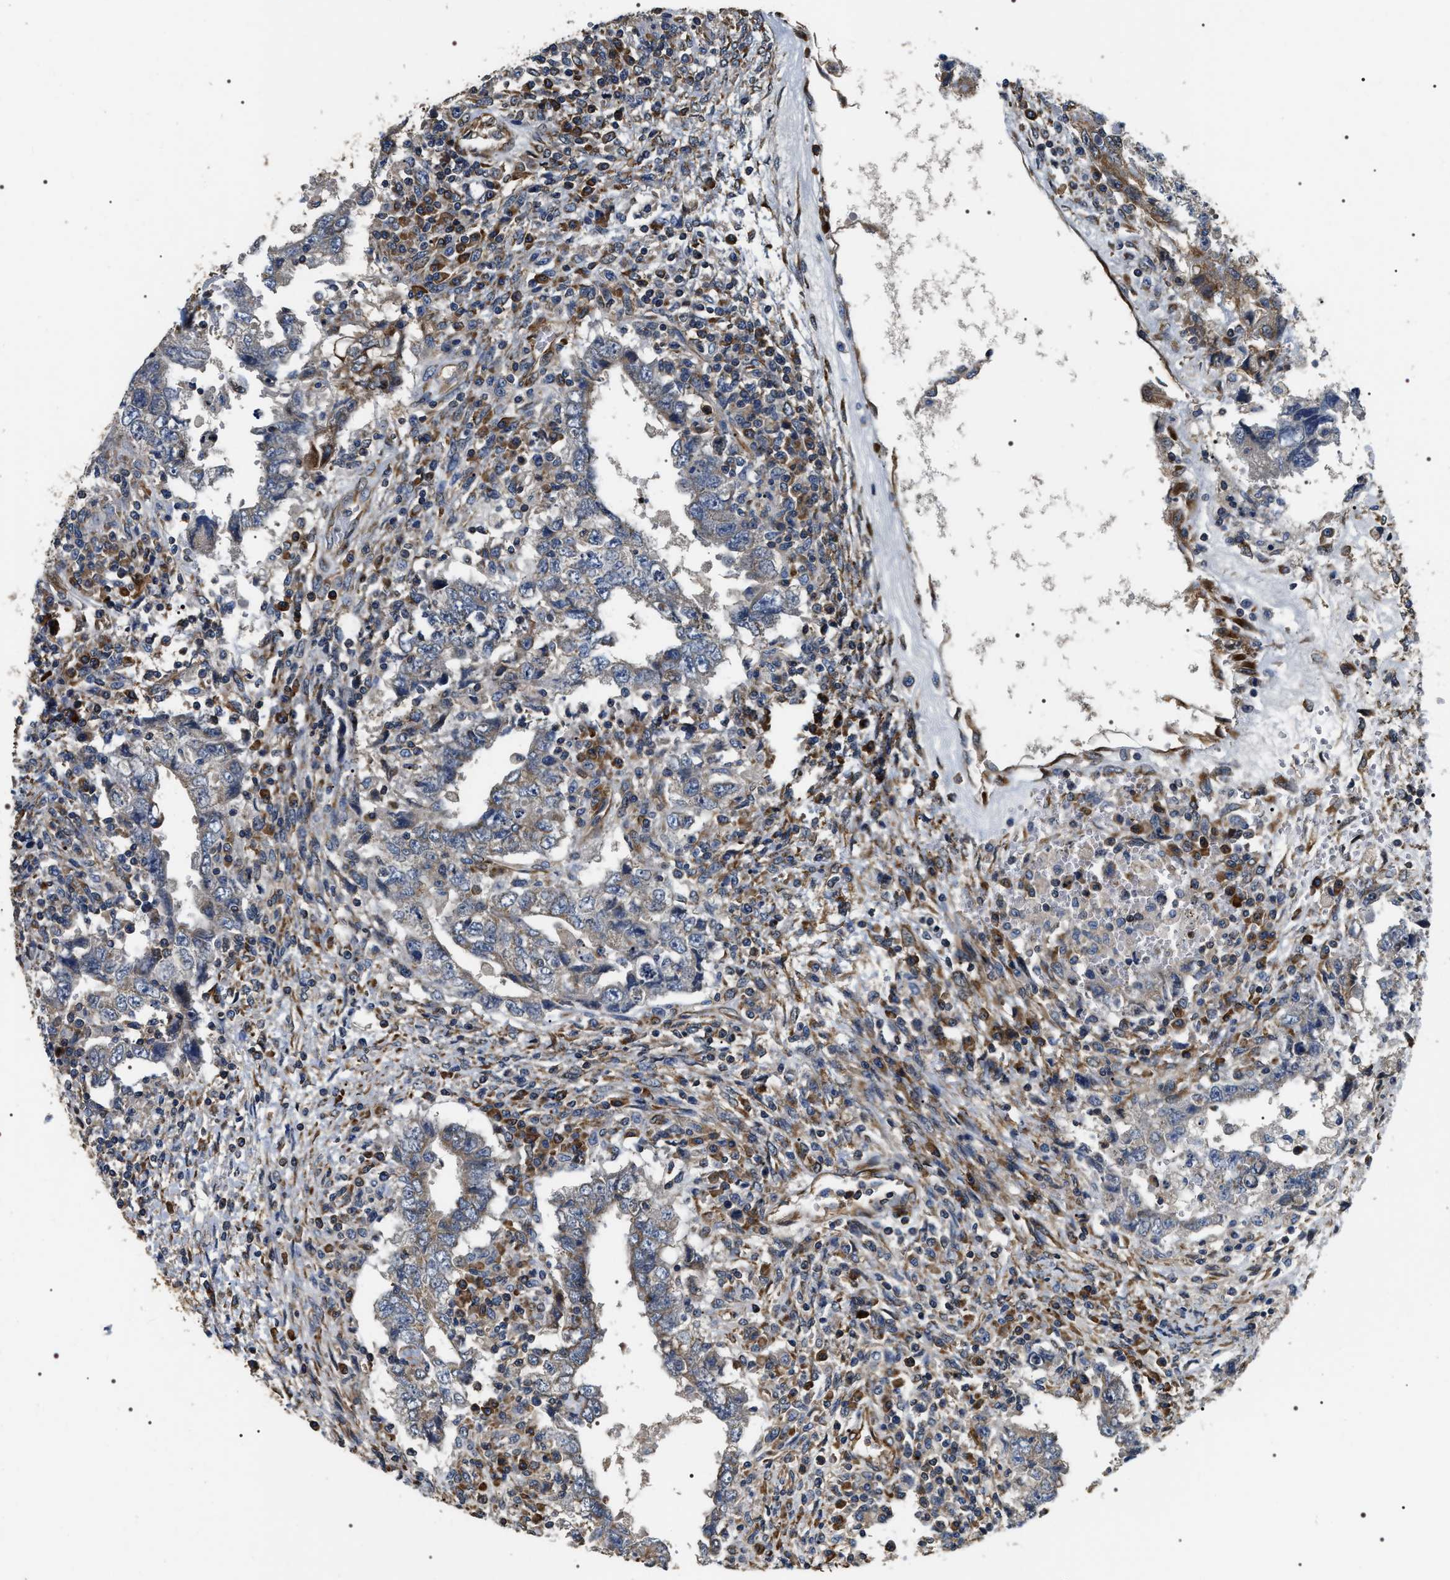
{"staining": {"intensity": "negative", "quantity": "none", "location": "none"}, "tissue": "testis cancer", "cell_type": "Tumor cells", "image_type": "cancer", "snomed": [{"axis": "morphology", "description": "Carcinoma, Embryonal, NOS"}, {"axis": "topography", "description": "Testis"}], "caption": "Tumor cells are negative for brown protein staining in testis embryonal carcinoma. (DAB immunohistochemistry visualized using brightfield microscopy, high magnification).", "gene": "ZC3HAV1L", "patient": {"sex": "male", "age": 26}}